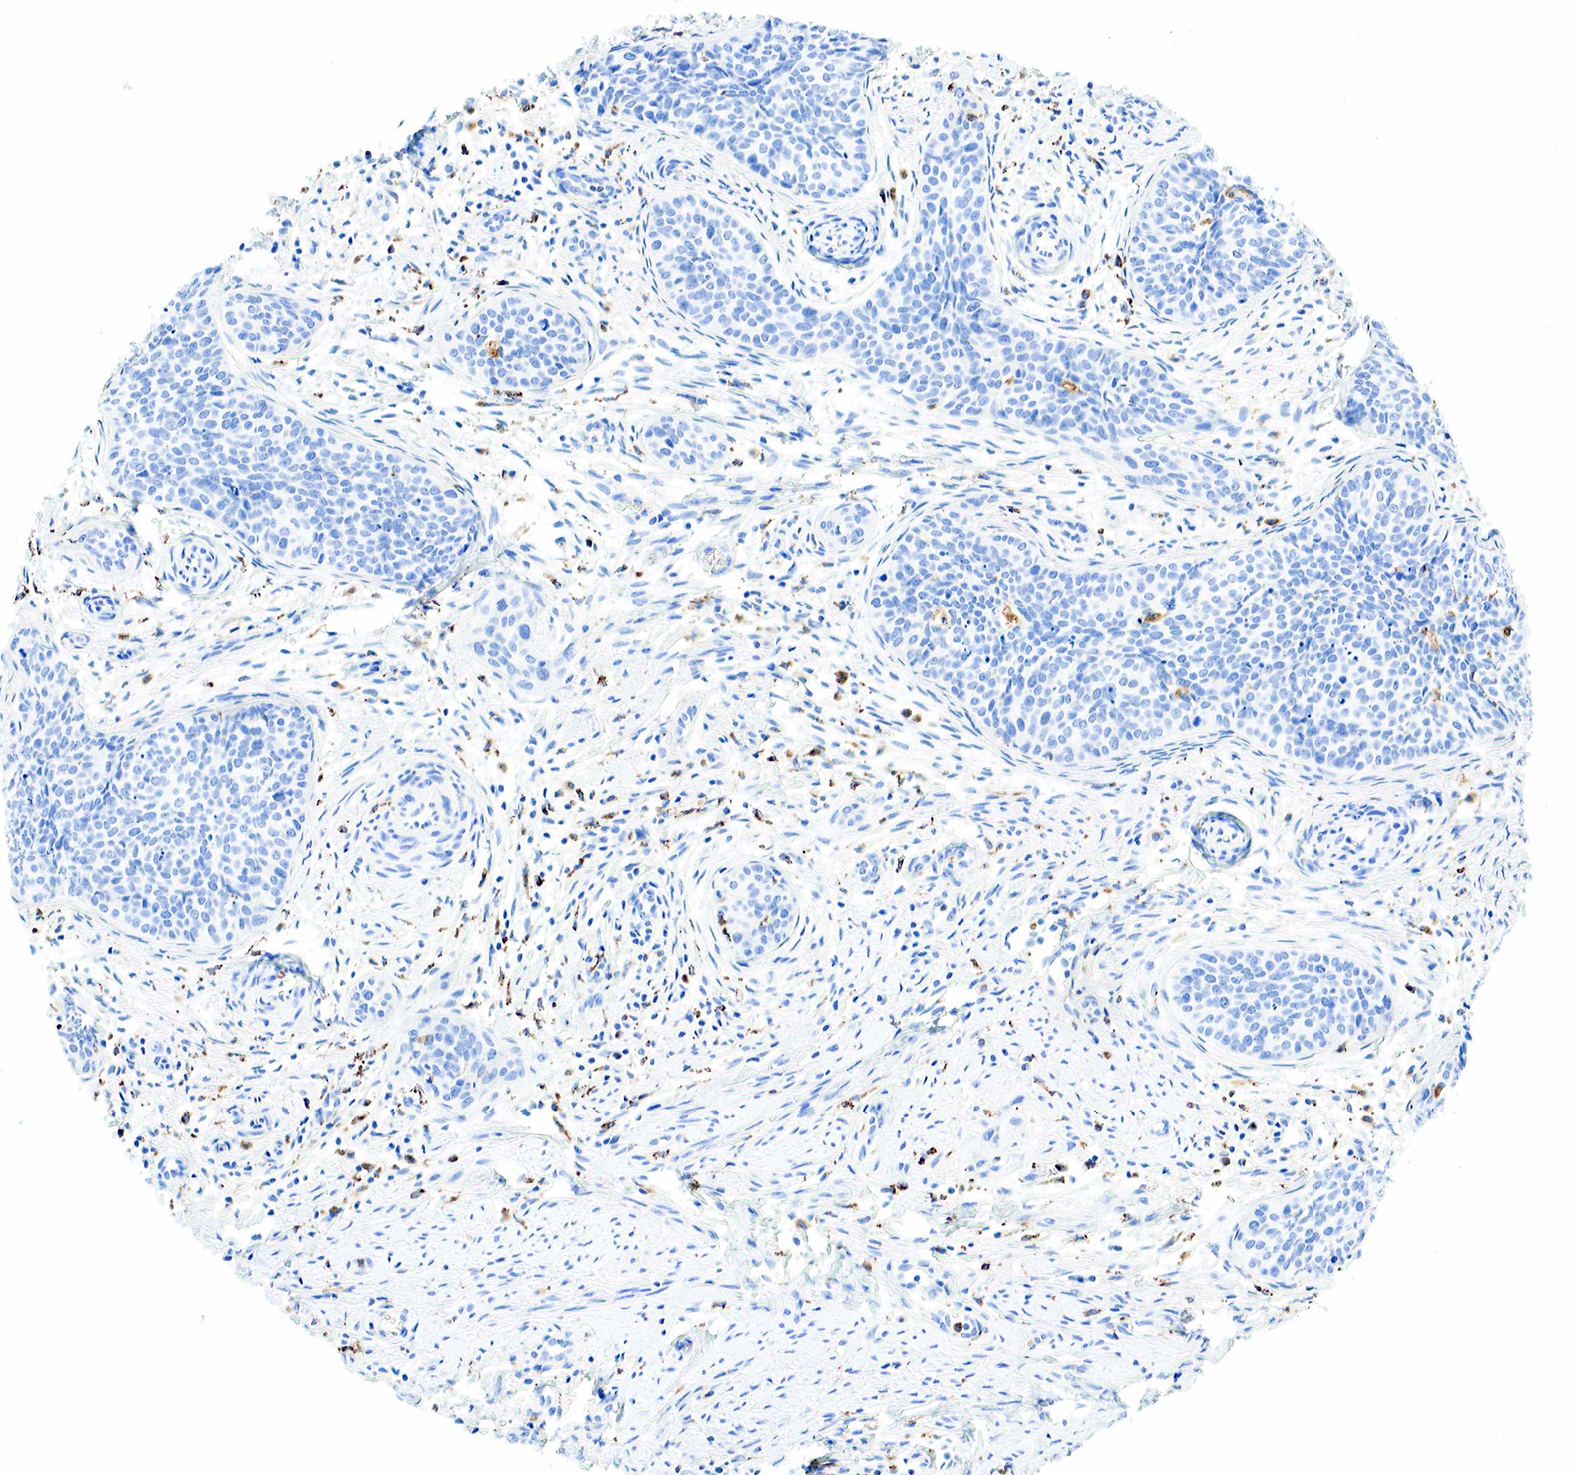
{"staining": {"intensity": "negative", "quantity": "none", "location": "none"}, "tissue": "cervical cancer", "cell_type": "Tumor cells", "image_type": "cancer", "snomed": [{"axis": "morphology", "description": "Squamous cell carcinoma, NOS"}, {"axis": "topography", "description": "Cervix"}], "caption": "A high-resolution histopathology image shows immunohistochemistry staining of cervical cancer, which demonstrates no significant positivity in tumor cells.", "gene": "CD68", "patient": {"sex": "female", "age": 34}}